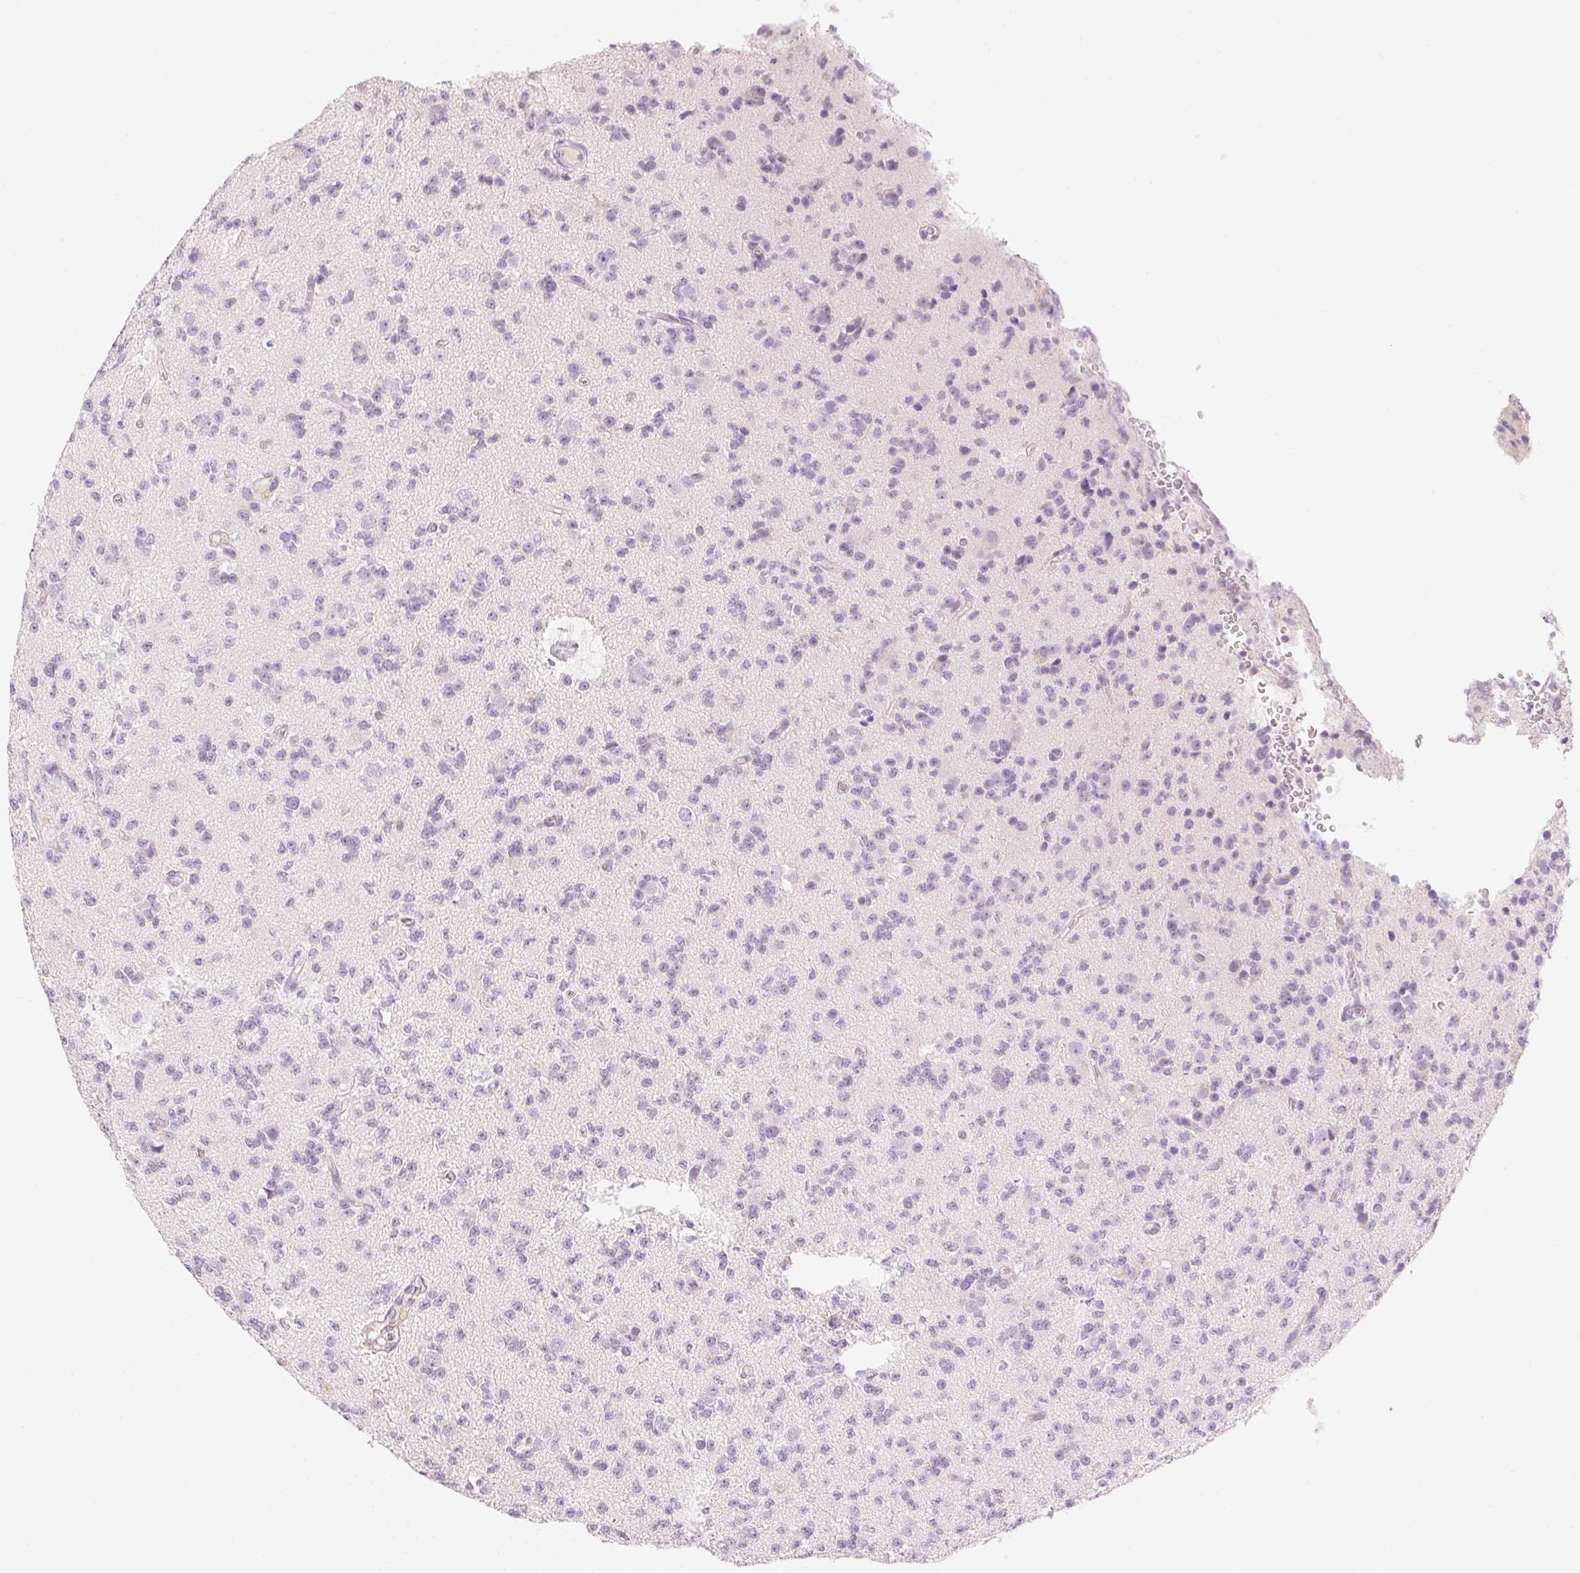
{"staining": {"intensity": "negative", "quantity": "none", "location": "none"}, "tissue": "glioma", "cell_type": "Tumor cells", "image_type": "cancer", "snomed": [{"axis": "morphology", "description": "Glioma, malignant, High grade"}, {"axis": "topography", "description": "Brain"}], "caption": "This photomicrograph is of malignant glioma (high-grade) stained with immunohistochemistry to label a protein in brown with the nuclei are counter-stained blue. There is no positivity in tumor cells.", "gene": "HOXB13", "patient": {"sex": "male", "age": 36}}